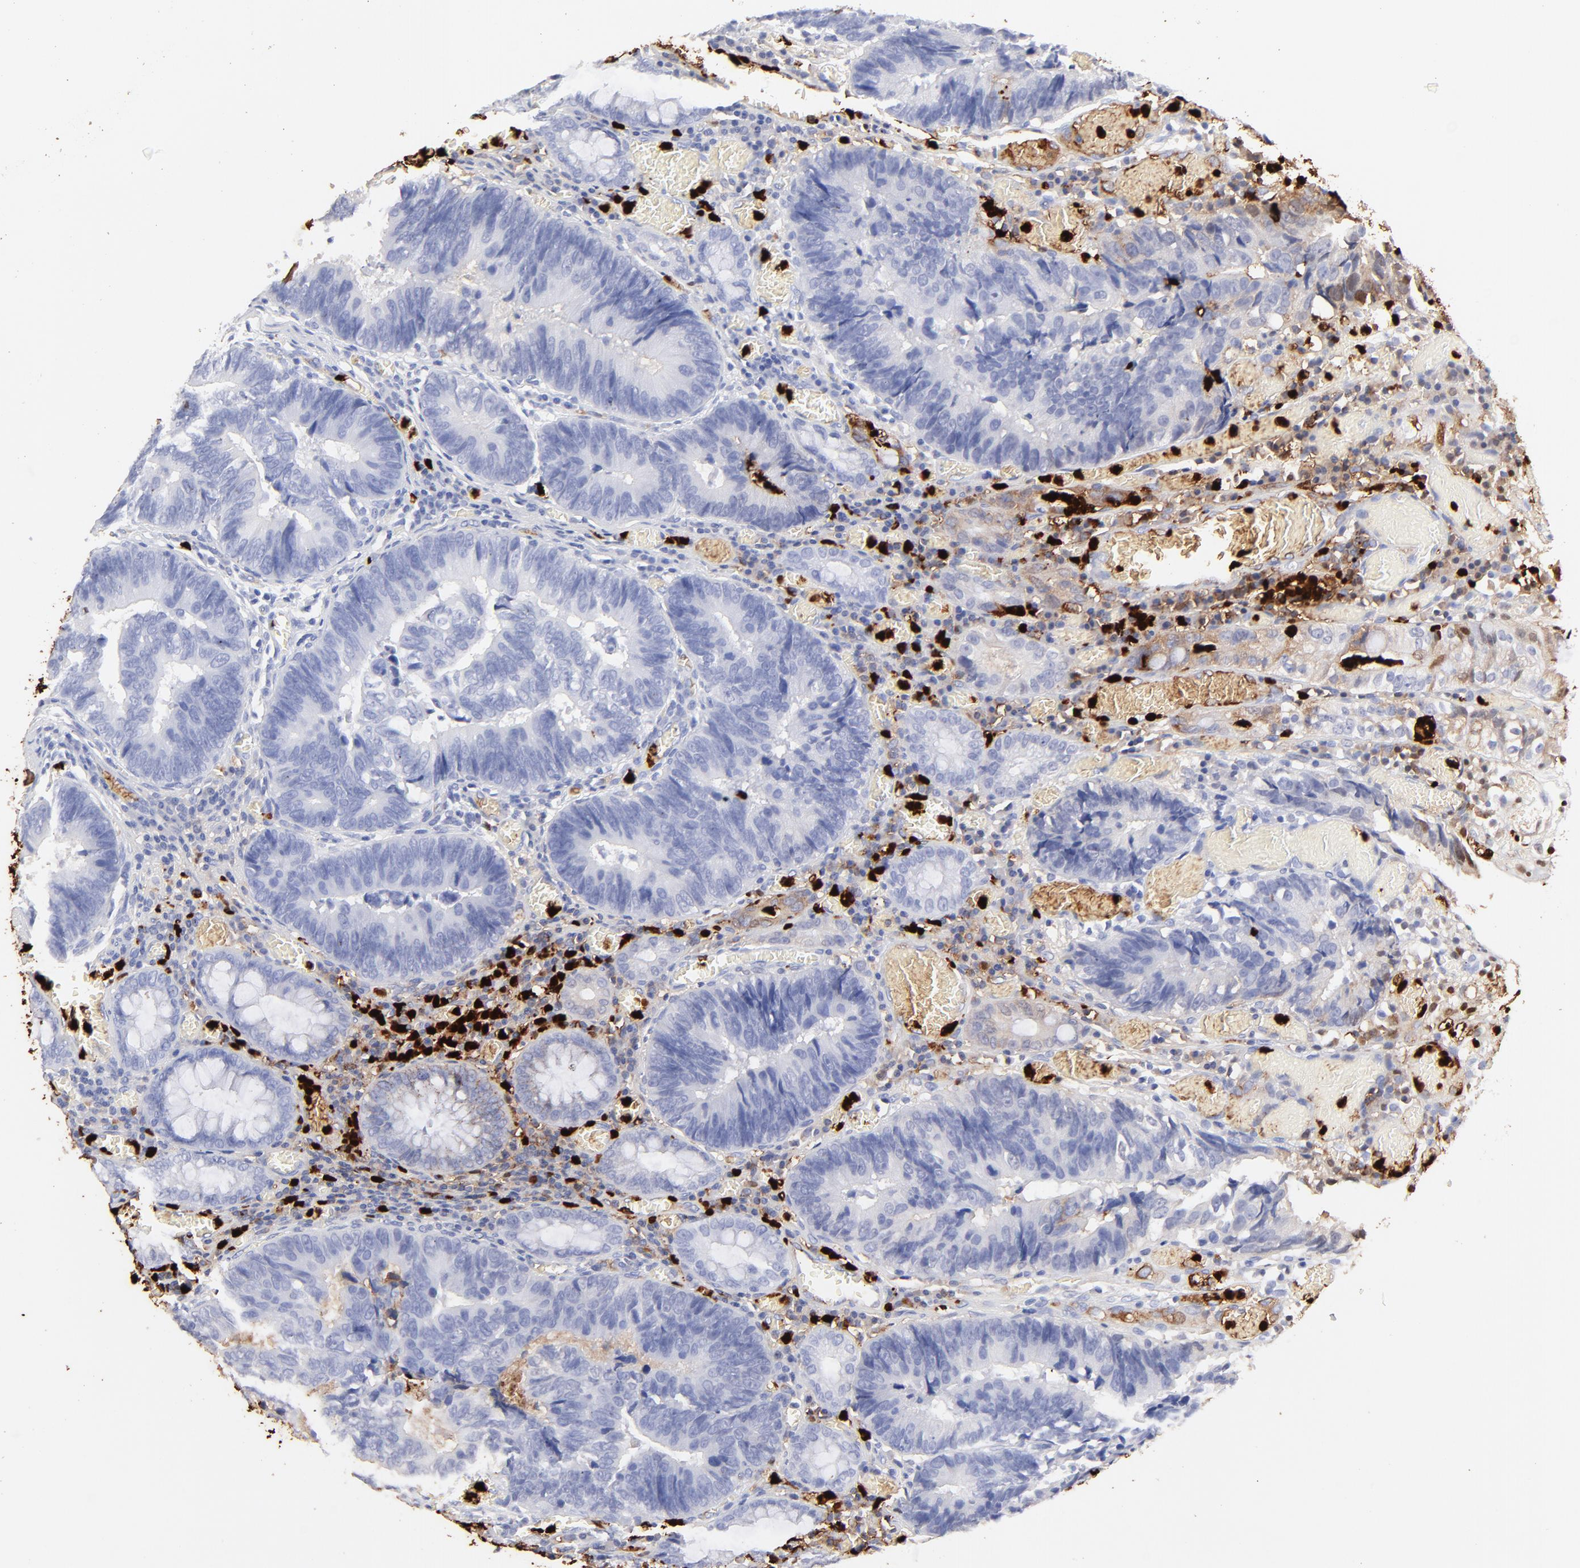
{"staining": {"intensity": "negative", "quantity": "none", "location": "none"}, "tissue": "colorectal cancer", "cell_type": "Tumor cells", "image_type": "cancer", "snomed": [{"axis": "morphology", "description": "Adenocarcinoma, NOS"}, {"axis": "topography", "description": "Rectum"}], "caption": "IHC photomicrograph of neoplastic tissue: human colorectal cancer (adenocarcinoma) stained with DAB (3,3'-diaminobenzidine) demonstrates no significant protein positivity in tumor cells.", "gene": "S100A12", "patient": {"sex": "female", "age": 98}}